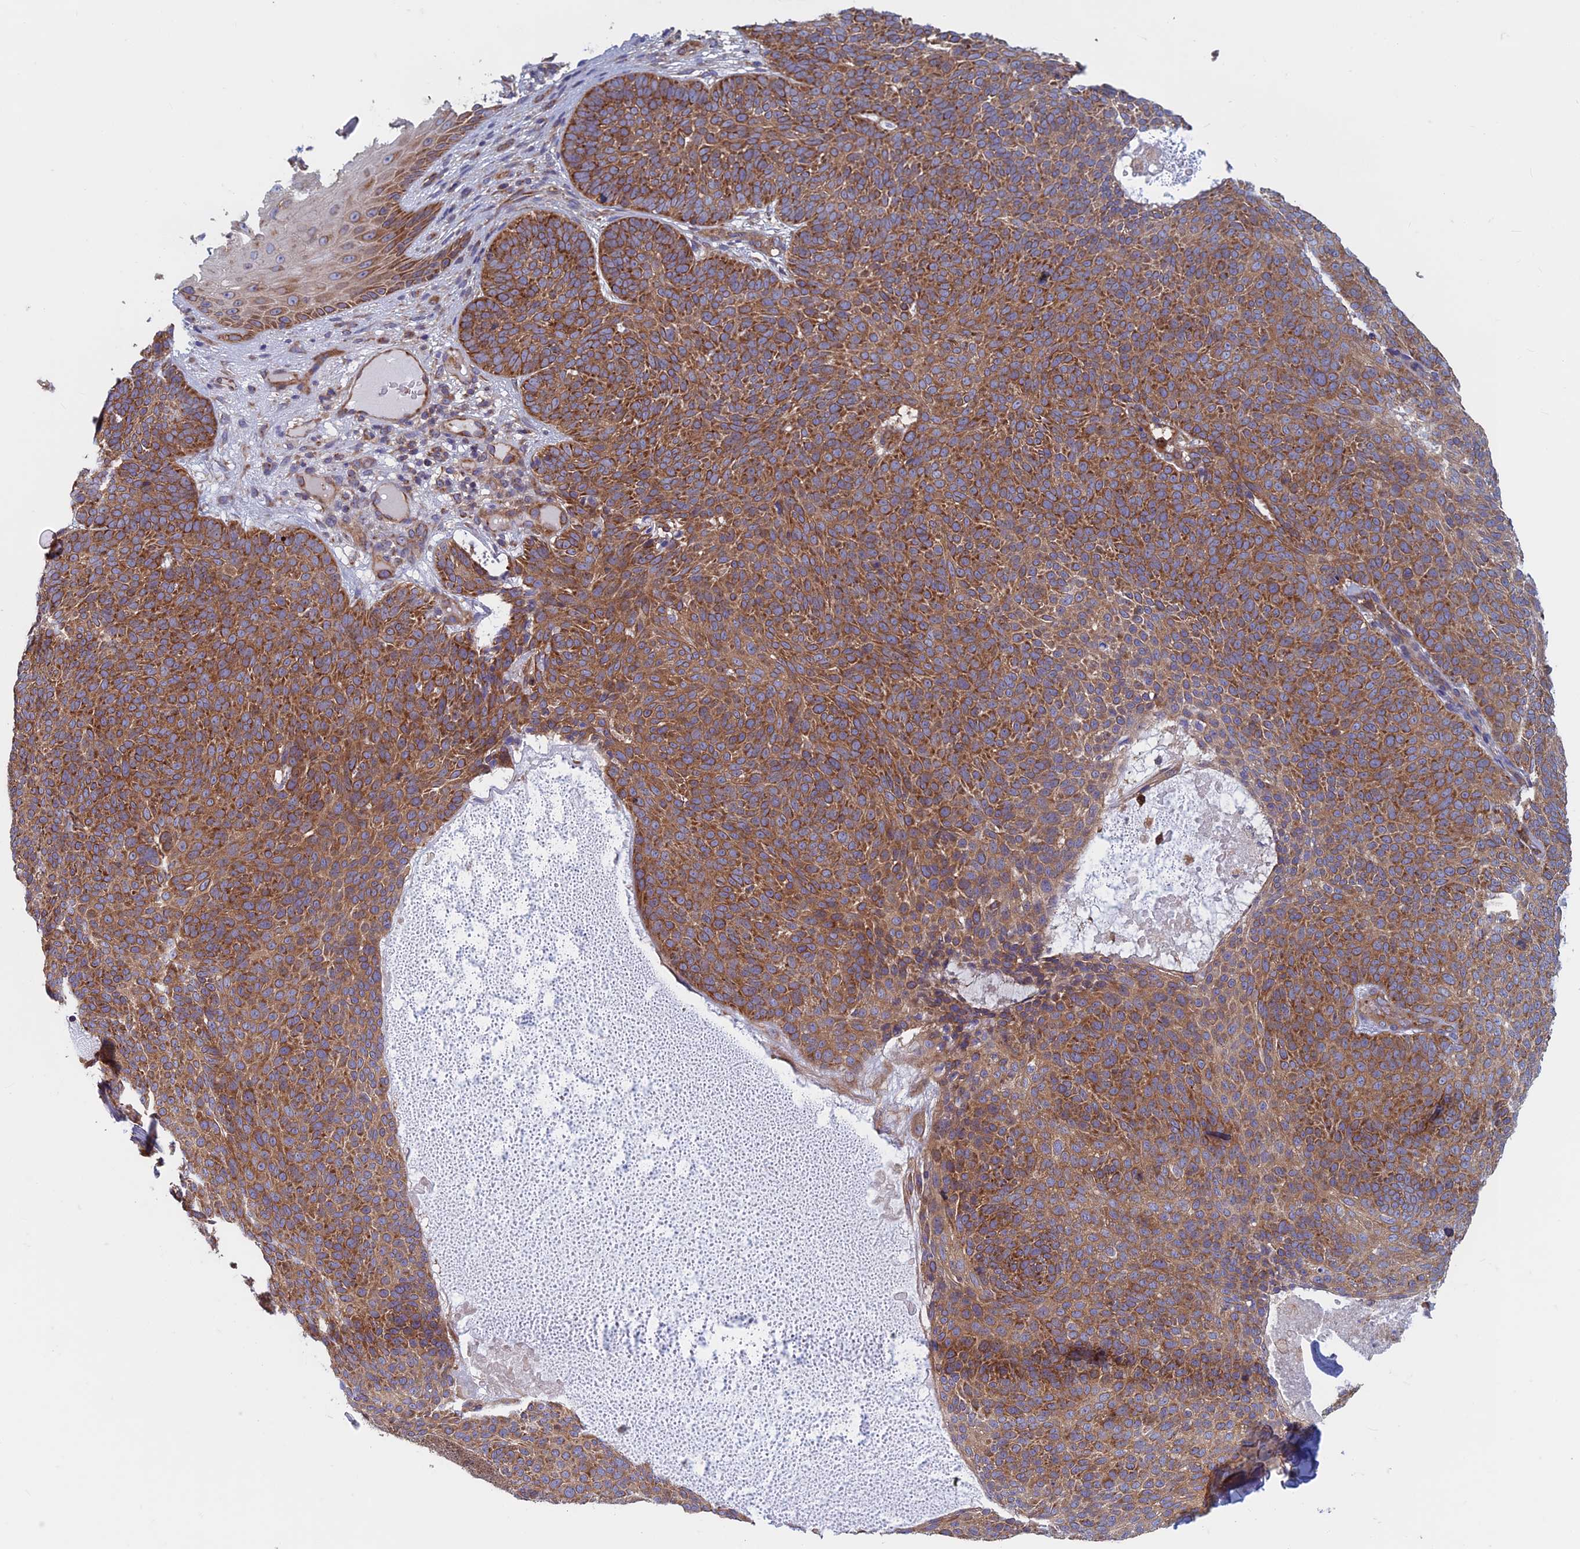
{"staining": {"intensity": "moderate", "quantity": ">75%", "location": "cytoplasmic/membranous"}, "tissue": "skin cancer", "cell_type": "Tumor cells", "image_type": "cancer", "snomed": [{"axis": "morphology", "description": "Basal cell carcinoma"}, {"axis": "topography", "description": "Skin"}], "caption": "This is an image of immunohistochemistry (IHC) staining of skin cancer (basal cell carcinoma), which shows moderate positivity in the cytoplasmic/membranous of tumor cells.", "gene": "DNM1L", "patient": {"sex": "male", "age": 85}}